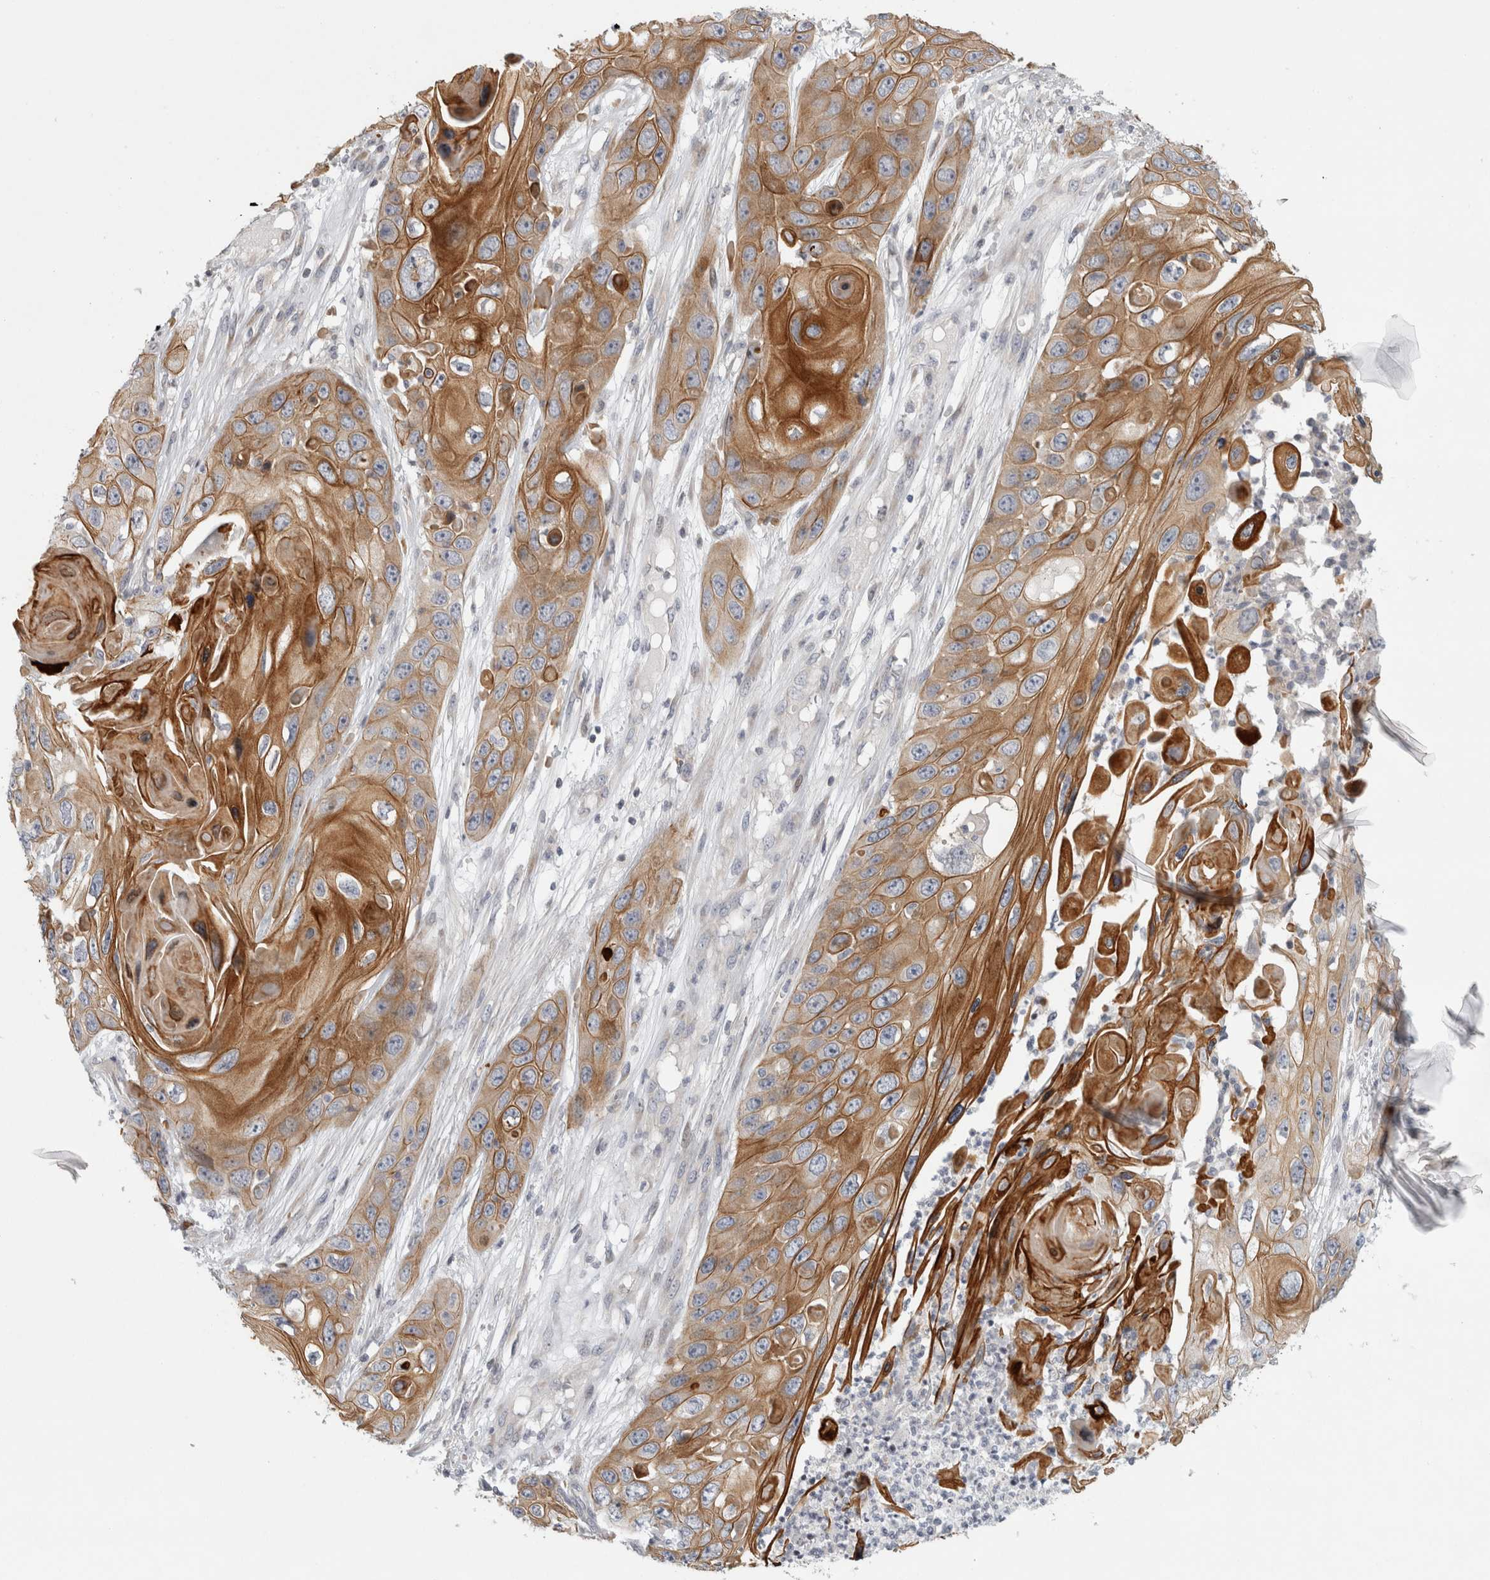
{"staining": {"intensity": "moderate", "quantity": ">75%", "location": "cytoplasmic/membranous"}, "tissue": "skin cancer", "cell_type": "Tumor cells", "image_type": "cancer", "snomed": [{"axis": "morphology", "description": "Squamous cell carcinoma, NOS"}, {"axis": "topography", "description": "Skin"}], "caption": "Skin squamous cell carcinoma tissue reveals moderate cytoplasmic/membranous positivity in approximately >75% of tumor cells Ihc stains the protein in brown and the nuclei are stained blue.", "gene": "UTP25", "patient": {"sex": "male", "age": 55}}